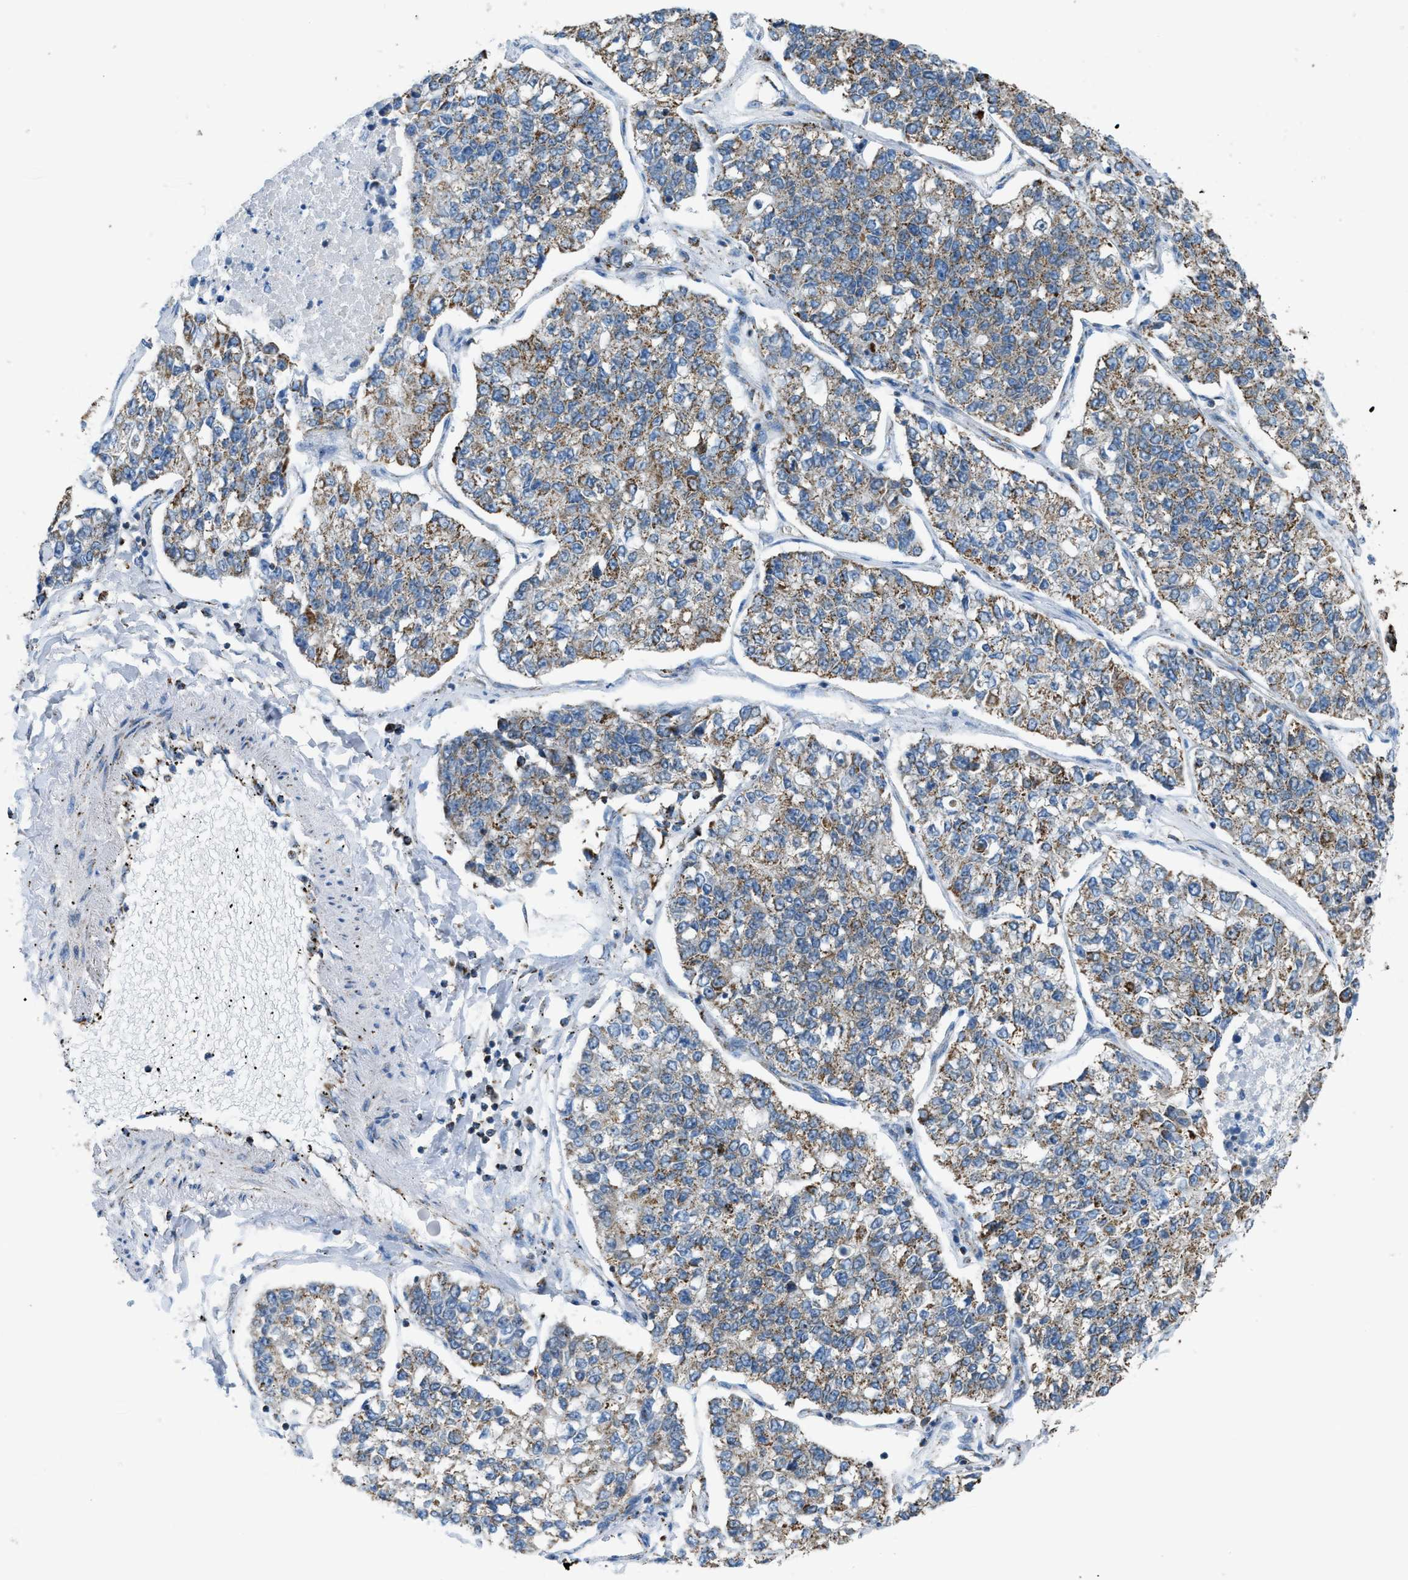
{"staining": {"intensity": "moderate", "quantity": ">75%", "location": "cytoplasmic/membranous"}, "tissue": "lung cancer", "cell_type": "Tumor cells", "image_type": "cancer", "snomed": [{"axis": "morphology", "description": "Adenocarcinoma, NOS"}, {"axis": "topography", "description": "Lung"}], "caption": "High-power microscopy captured an immunohistochemistry (IHC) histopathology image of lung cancer, revealing moderate cytoplasmic/membranous positivity in about >75% of tumor cells.", "gene": "ETFB", "patient": {"sex": "male", "age": 49}}